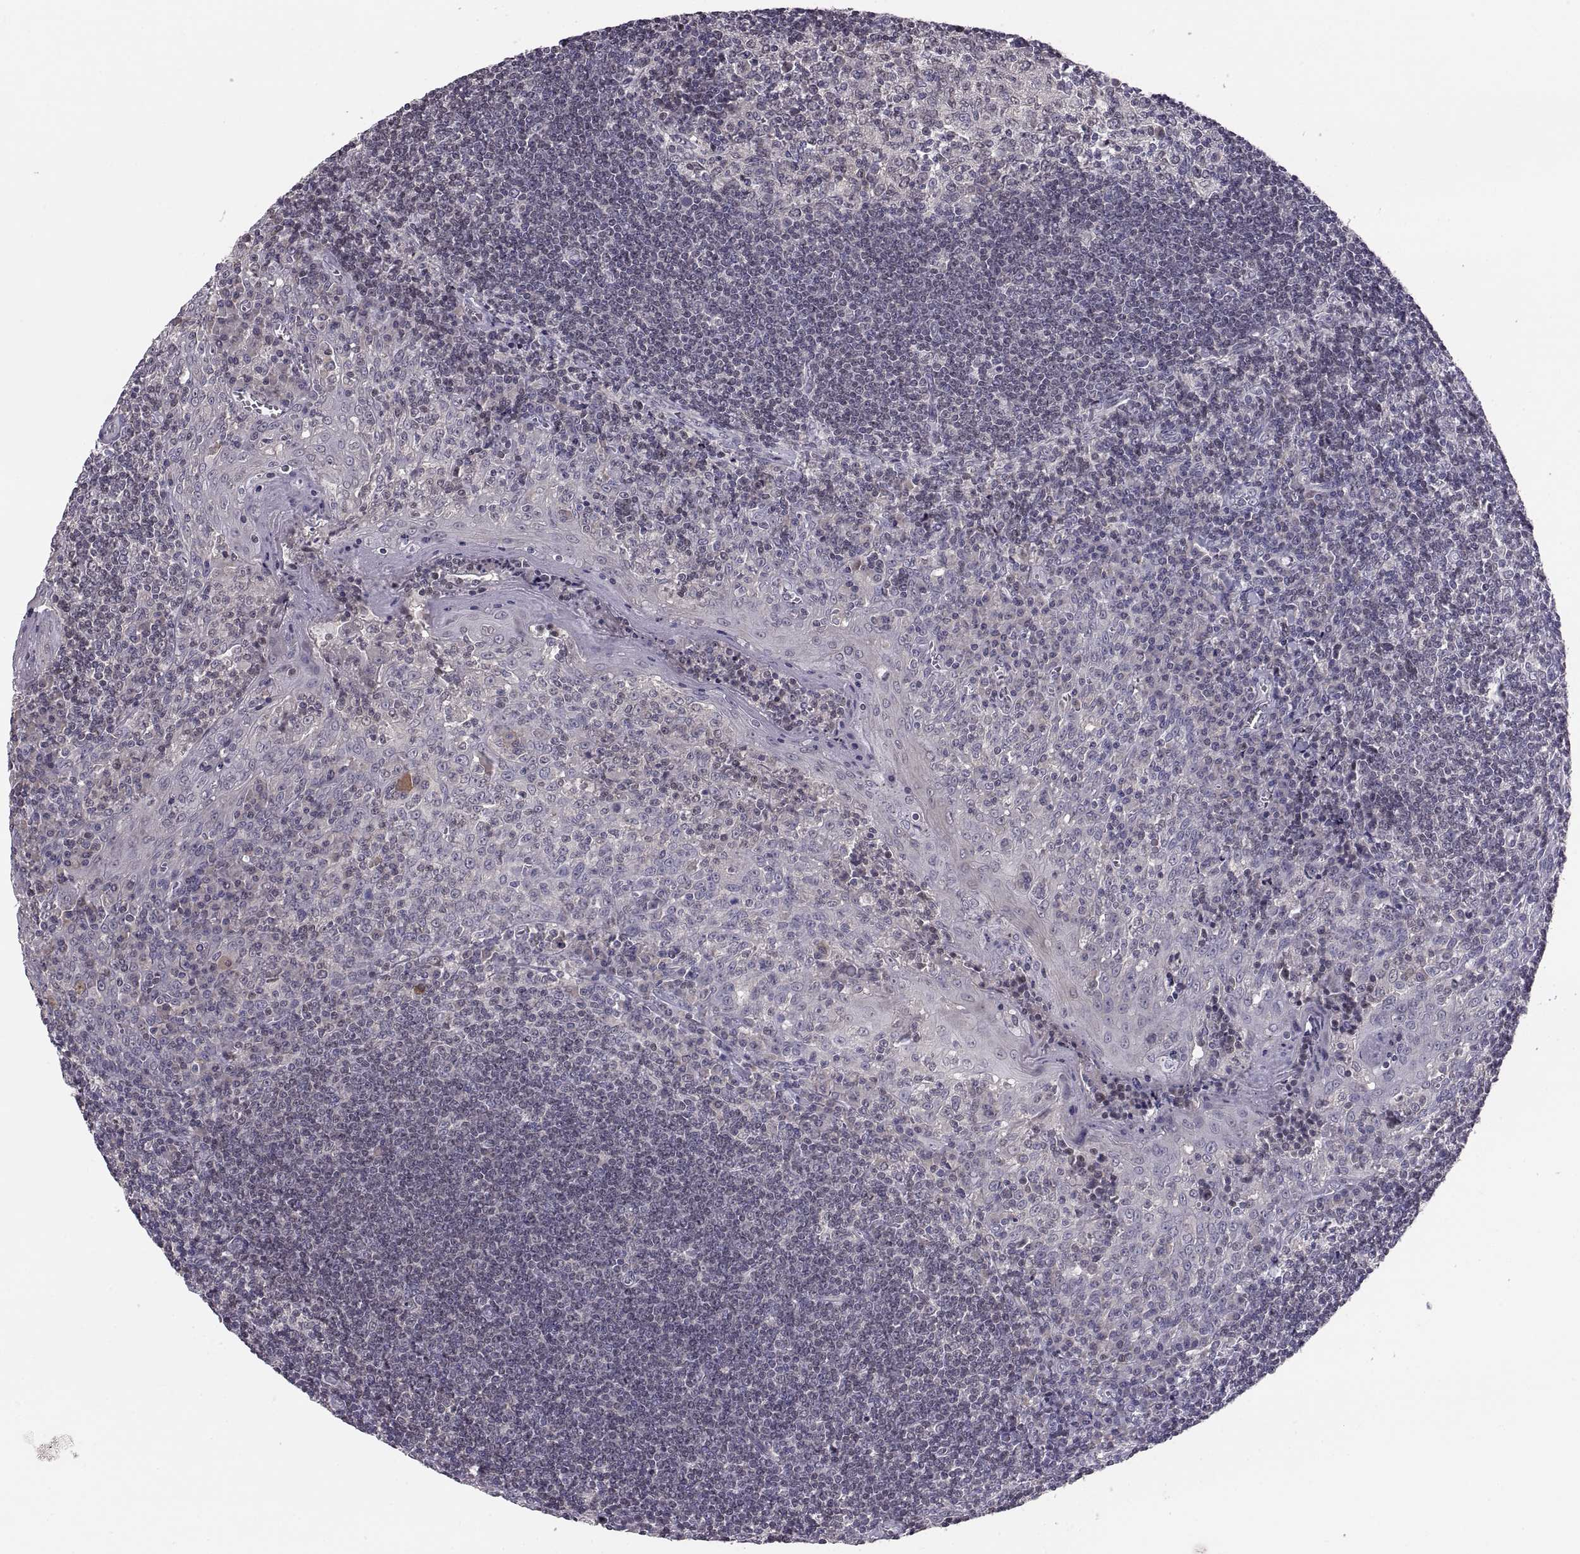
{"staining": {"intensity": "negative", "quantity": "none", "location": "none"}, "tissue": "tonsil", "cell_type": "Germinal center cells", "image_type": "normal", "snomed": [{"axis": "morphology", "description": "Normal tissue, NOS"}, {"axis": "topography", "description": "Tonsil"}], "caption": "Immunohistochemical staining of normal human tonsil demonstrates no significant positivity in germinal center cells.", "gene": "PAX2", "patient": {"sex": "male", "age": 33}}